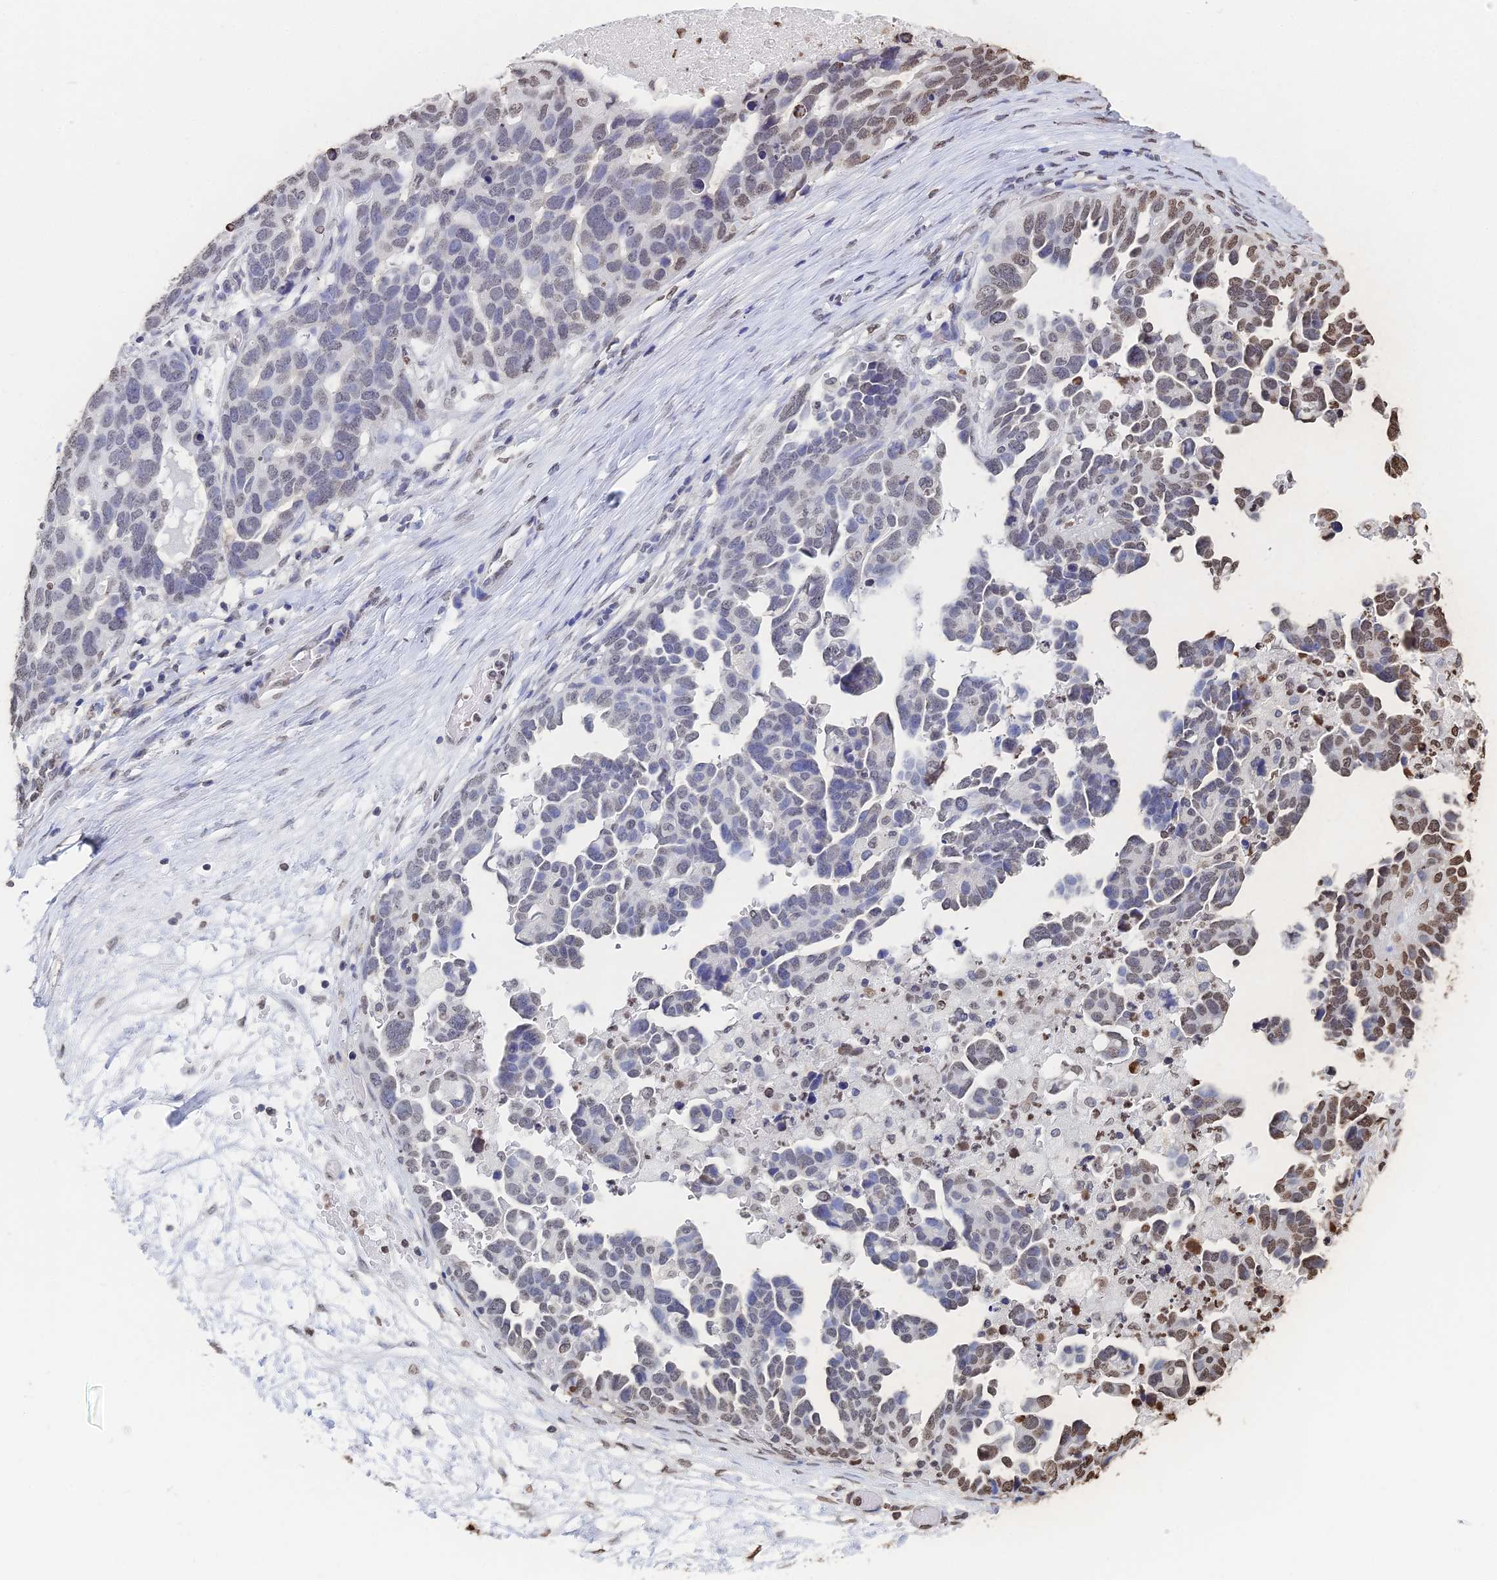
{"staining": {"intensity": "moderate", "quantity": "<25%", "location": "nuclear"}, "tissue": "ovarian cancer", "cell_type": "Tumor cells", "image_type": "cancer", "snomed": [{"axis": "morphology", "description": "Cystadenocarcinoma, serous, NOS"}, {"axis": "topography", "description": "Ovary"}], "caption": "The immunohistochemical stain highlights moderate nuclear staining in tumor cells of ovarian cancer tissue.", "gene": "GBP3", "patient": {"sex": "female", "age": 54}}